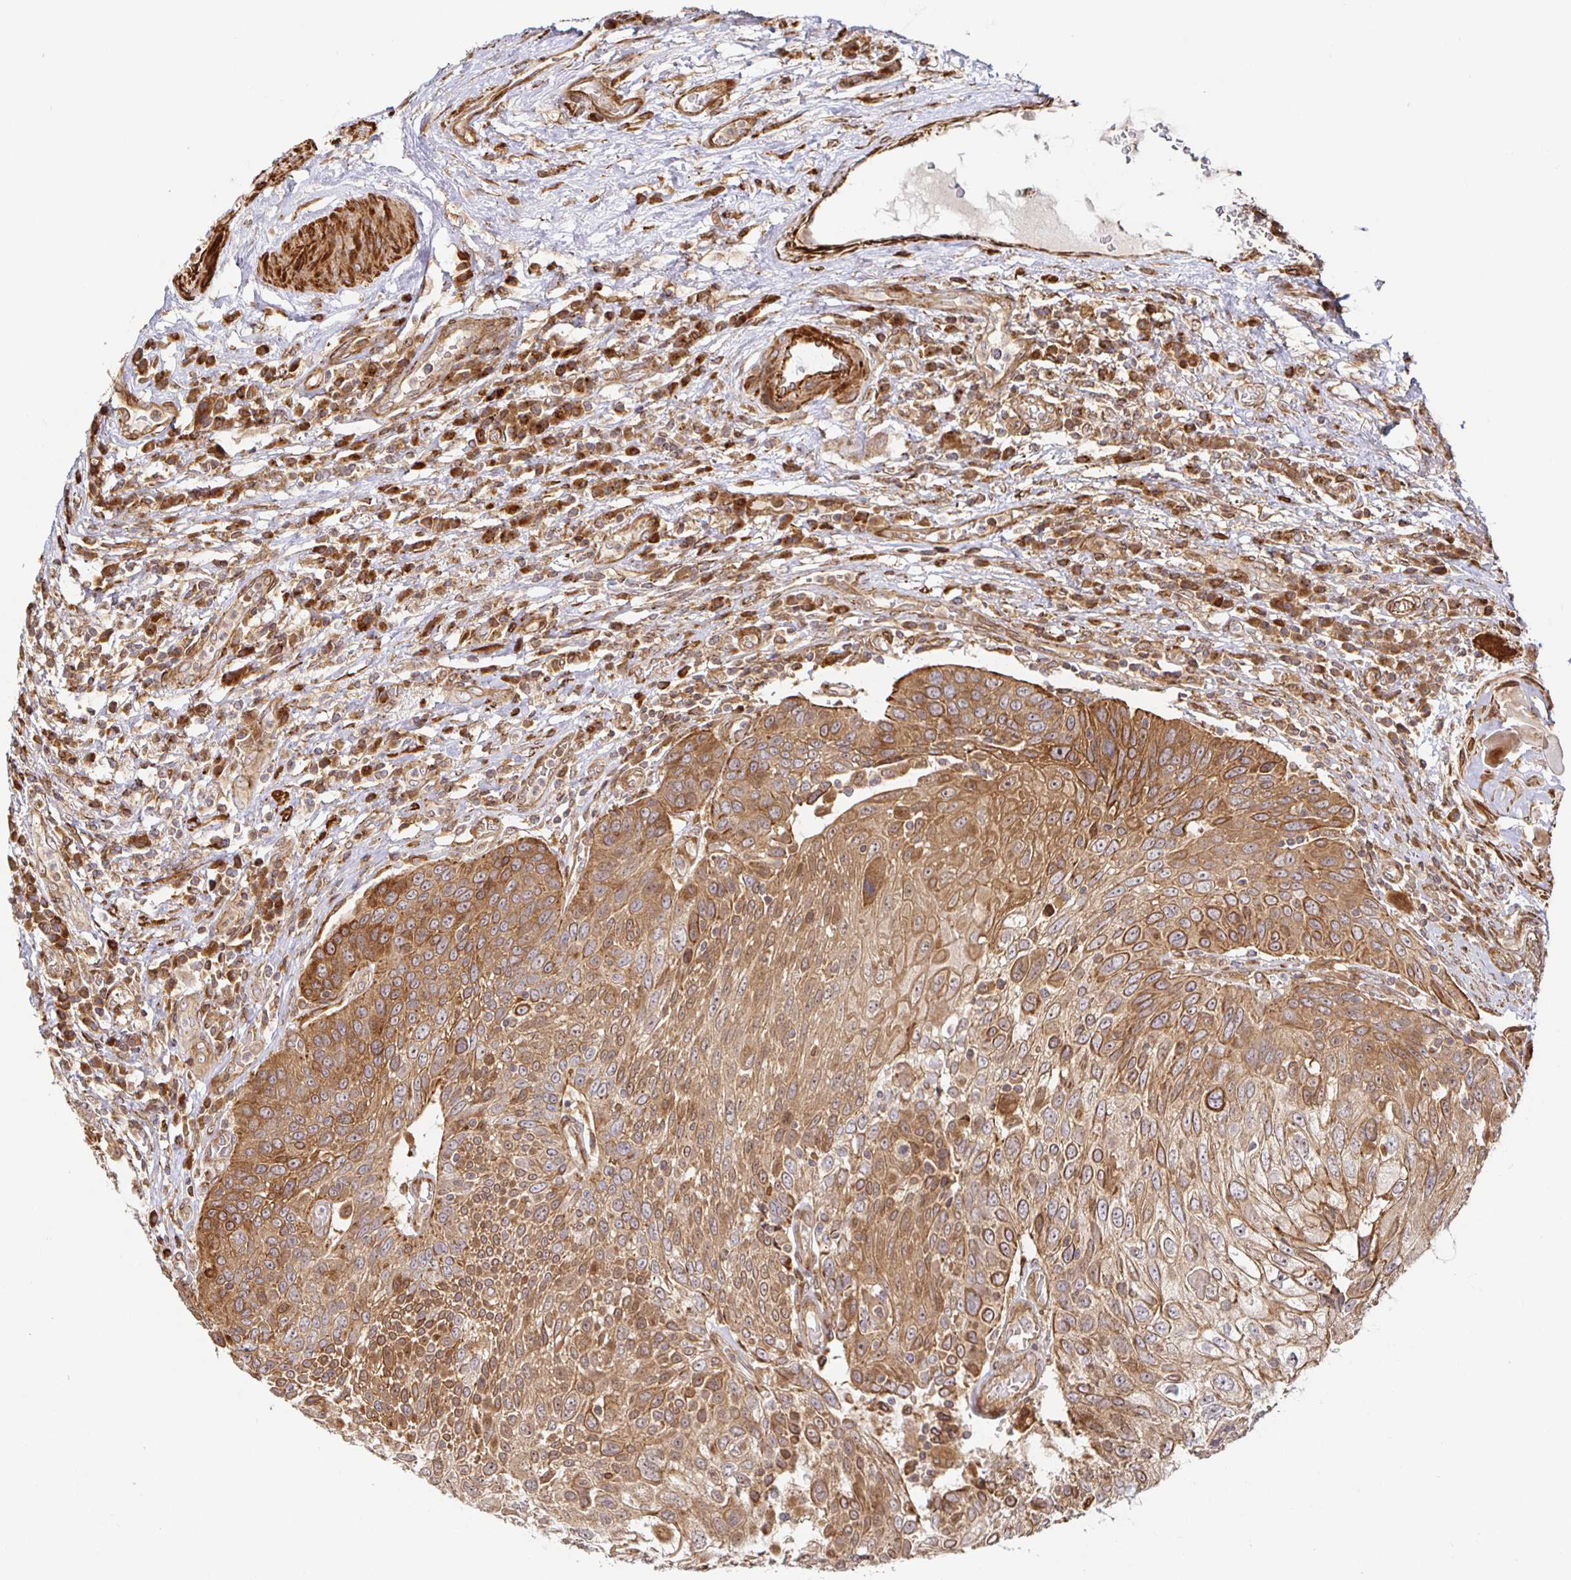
{"staining": {"intensity": "moderate", "quantity": ">75%", "location": "cytoplasmic/membranous"}, "tissue": "urothelial cancer", "cell_type": "Tumor cells", "image_type": "cancer", "snomed": [{"axis": "morphology", "description": "Urothelial carcinoma, High grade"}, {"axis": "topography", "description": "Urinary bladder"}], "caption": "Urothelial cancer stained with immunohistochemistry exhibits moderate cytoplasmic/membranous positivity in about >75% of tumor cells.", "gene": "STRAP", "patient": {"sex": "female", "age": 70}}